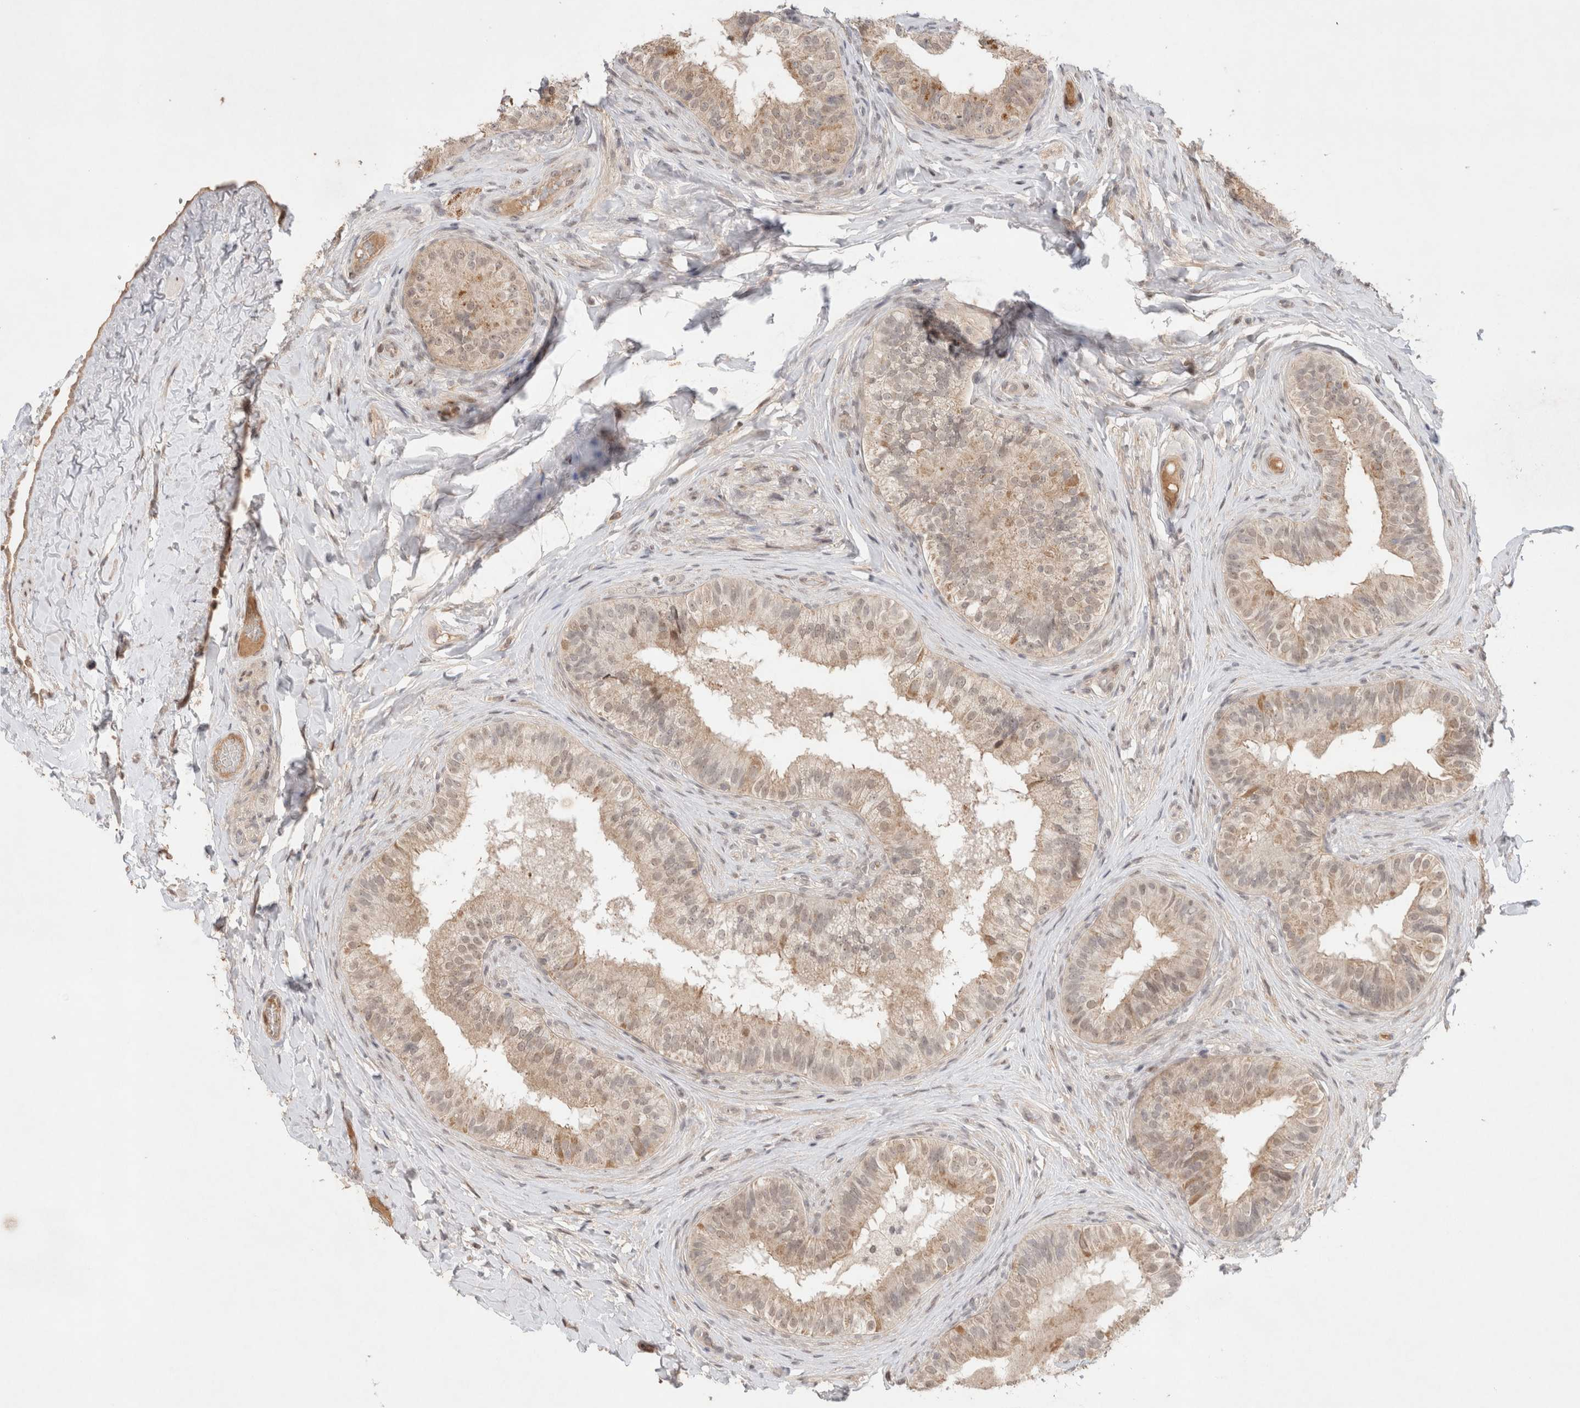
{"staining": {"intensity": "weak", "quantity": "25%-75%", "location": "cytoplasmic/membranous"}, "tissue": "epididymis", "cell_type": "Glandular cells", "image_type": "normal", "snomed": [{"axis": "morphology", "description": "Normal tissue, NOS"}, {"axis": "topography", "description": "Epididymis"}], "caption": "A brown stain highlights weak cytoplasmic/membranous positivity of a protein in glandular cells of unremarkable epididymis.", "gene": "SYDE2", "patient": {"sex": "male", "age": 49}}